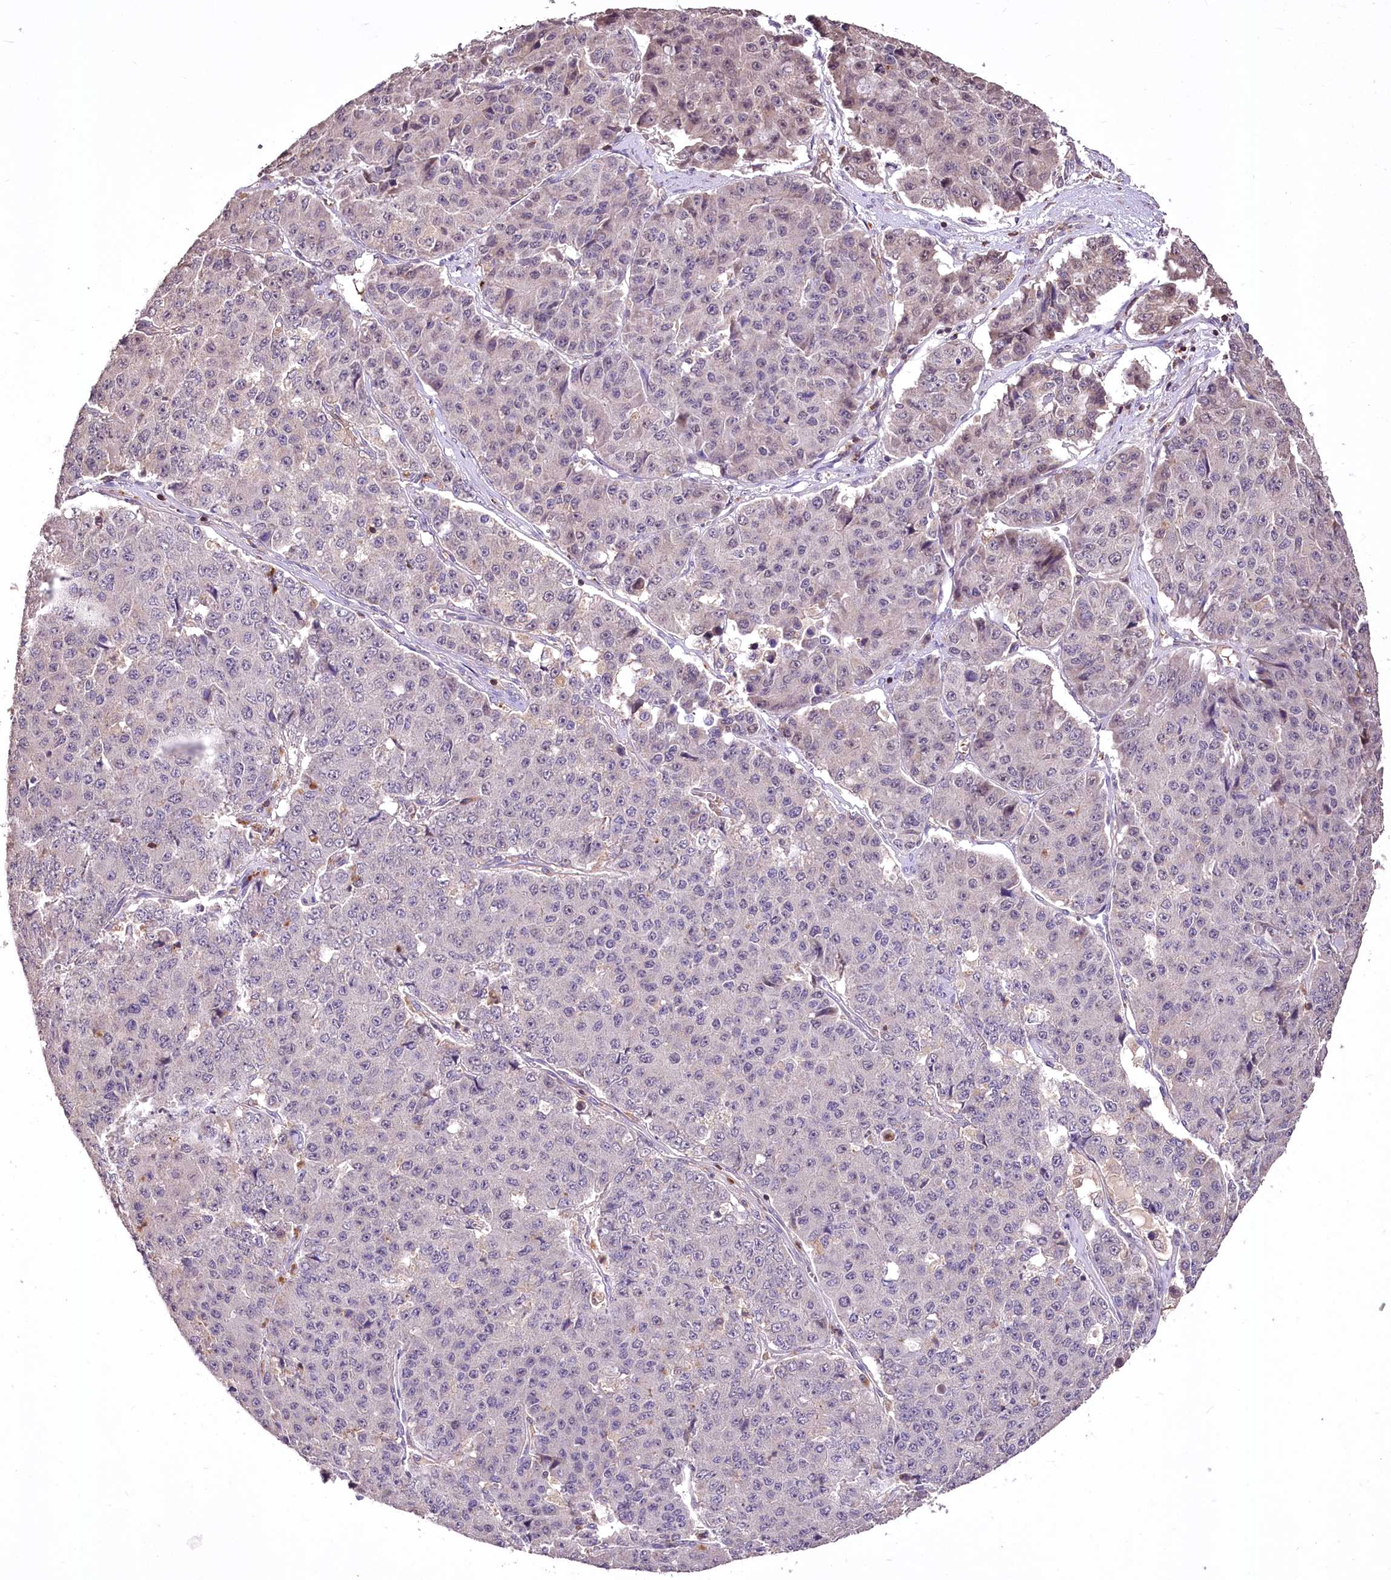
{"staining": {"intensity": "negative", "quantity": "none", "location": "none"}, "tissue": "pancreatic cancer", "cell_type": "Tumor cells", "image_type": "cancer", "snomed": [{"axis": "morphology", "description": "Adenocarcinoma, NOS"}, {"axis": "topography", "description": "Pancreas"}], "caption": "A histopathology image of human pancreatic cancer is negative for staining in tumor cells. (Stains: DAB immunohistochemistry with hematoxylin counter stain, Microscopy: brightfield microscopy at high magnification).", "gene": "SERGEF", "patient": {"sex": "male", "age": 50}}